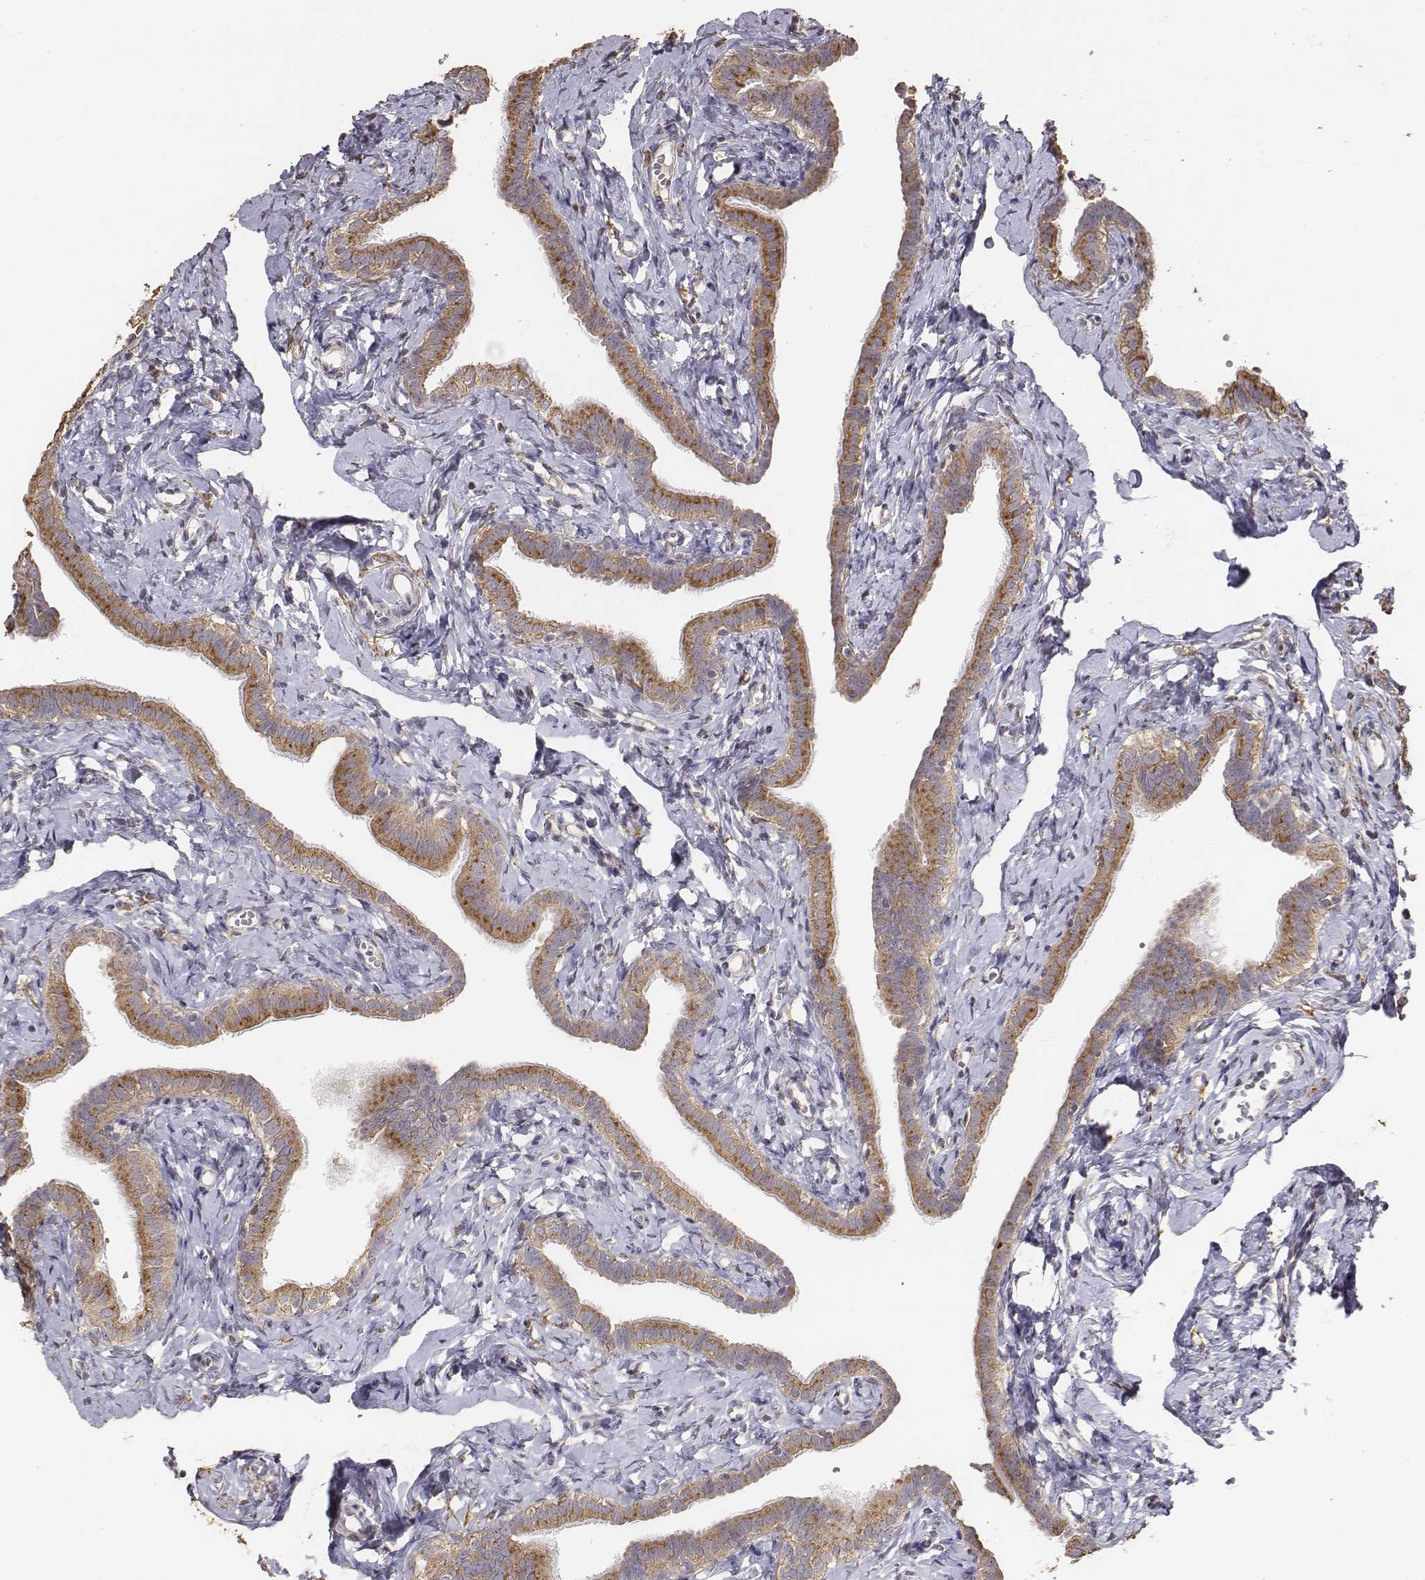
{"staining": {"intensity": "moderate", "quantity": ">75%", "location": "cytoplasmic/membranous"}, "tissue": "fallopian tube", "cell_type": "Glandular cells", "image_type": "normal", "snomed": [{"axis": "morphology", "description": "Normal tissue, NOS"}, {"axis": "topography", "description": "Fallopian tube"}], "caption": "Protein expression analysis of benign fallopian tube reveals moderate cytoplasmic/membranous positivity in about >75% of glandular cells. (Stains: DAB (3,3'-diaminobenzidine) in brown, nuclei in blue, Microscopy: brightfield microscopy at high magnification).", "gene": "AP1B1", "patient": {"sex": "female", "age": 41}}